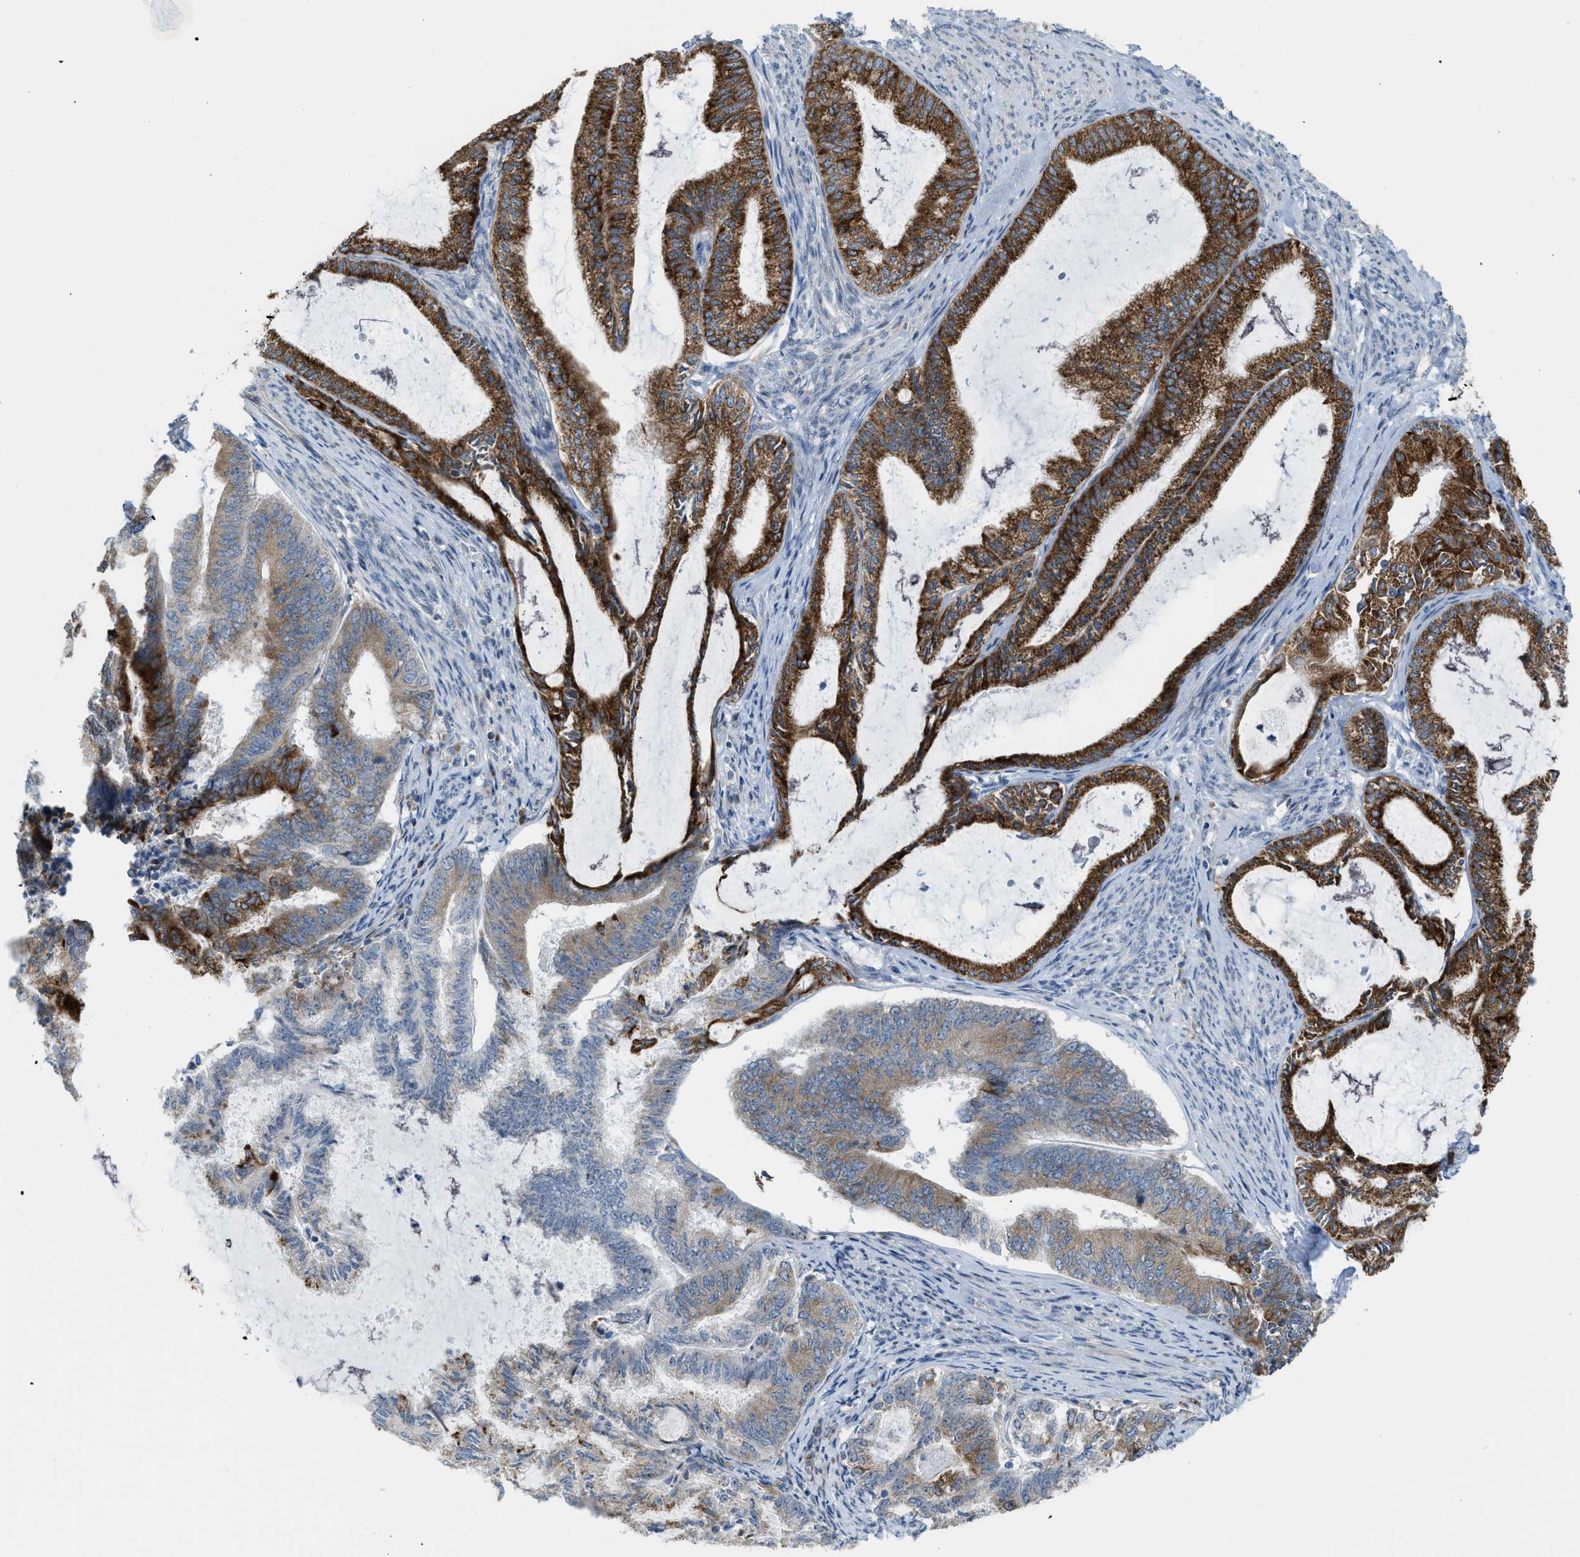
{"staining": {"intensity": "strong", "quantity": "25%-75%", "location": "cytoplasmic/membranous"}, "tissue": "endometrial cancer", "cell_type": "Tumor cells", "image_type": "cancer", "snomed": [{"axis": "morphology", "description": "Adenocarcinoma, NOS"}, {"axis": "topography", "description": "Endometrium"}], "caption": "This is a micrograph of IHC staining of endometrial cancer (adenocarcinoma), which shows strong positivity in the cytoplasmic/membranous of tumor cells.", "gene": "DIPK1A", "patient": {"sex": "female", "age": 86}}